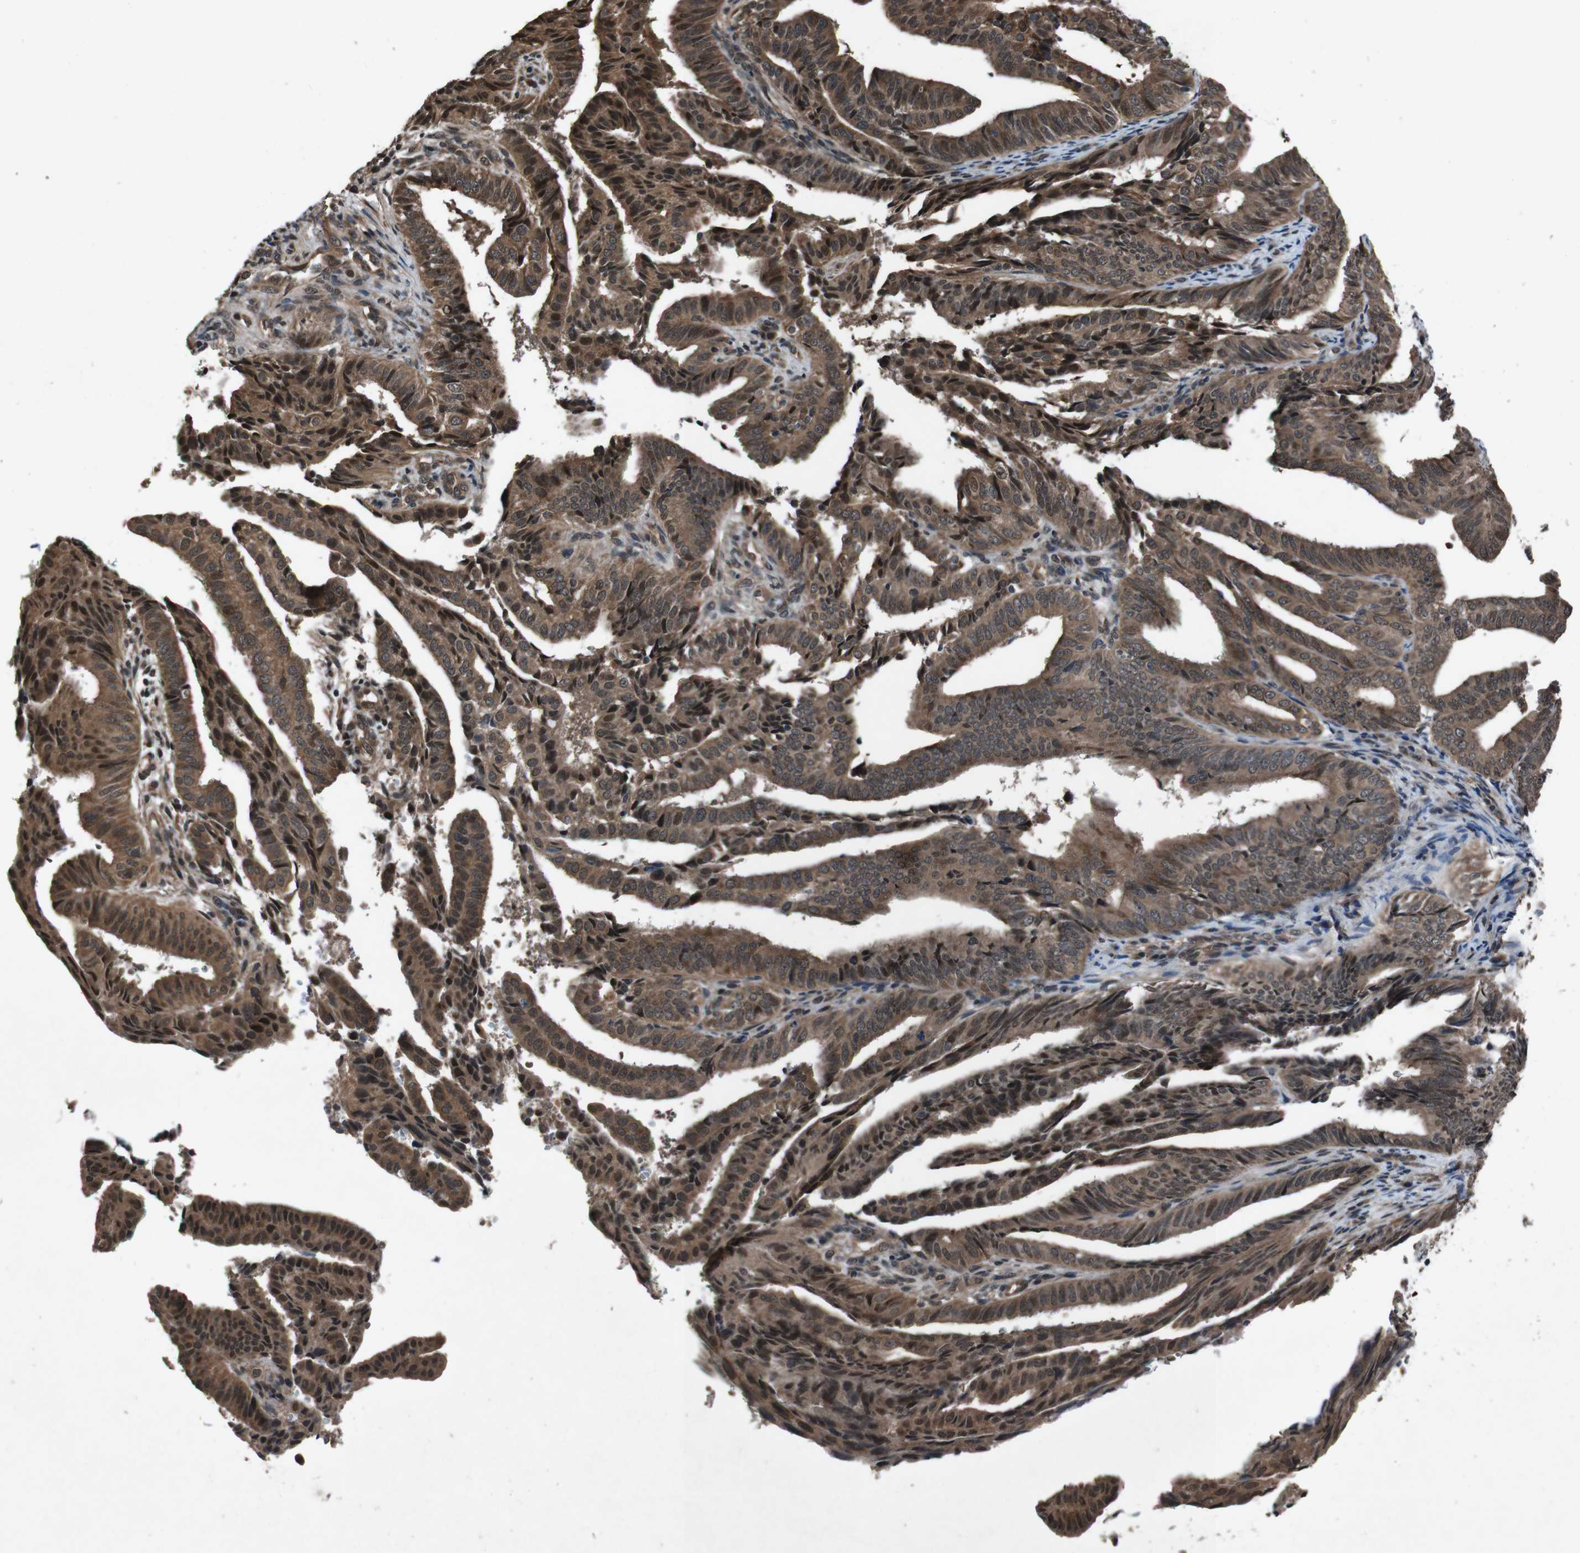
{"staining": {"intensity": "moderate", "quantity": ">75%", "location": "cytoplasmic/membranous,nuclear"}, "tissue": "endometrial cancer", "cell_type": "Tumor cells", "image_type": "cancer", "snomed": [{"axis": "morphology", "description": "Adenocarcinoma, NOS"}, {"axis": "topography", "description": "Endometrium"}], "caption": "High-magnification brightfield microscopy of endometrial cancer (adenocarcinoma) stained with DAB (brown) and counterstained with hematoxylin (blue). tumor cells exhibit moderate cytoplasmic/membranous and nuclear expression is seen in approximately>75% of cells. Immunohistochemistry stains the protein of interest in brown and the nuclei are stained blue.", "gene": "SOCS1", "patient": {"sex": "female", "age": 58}}